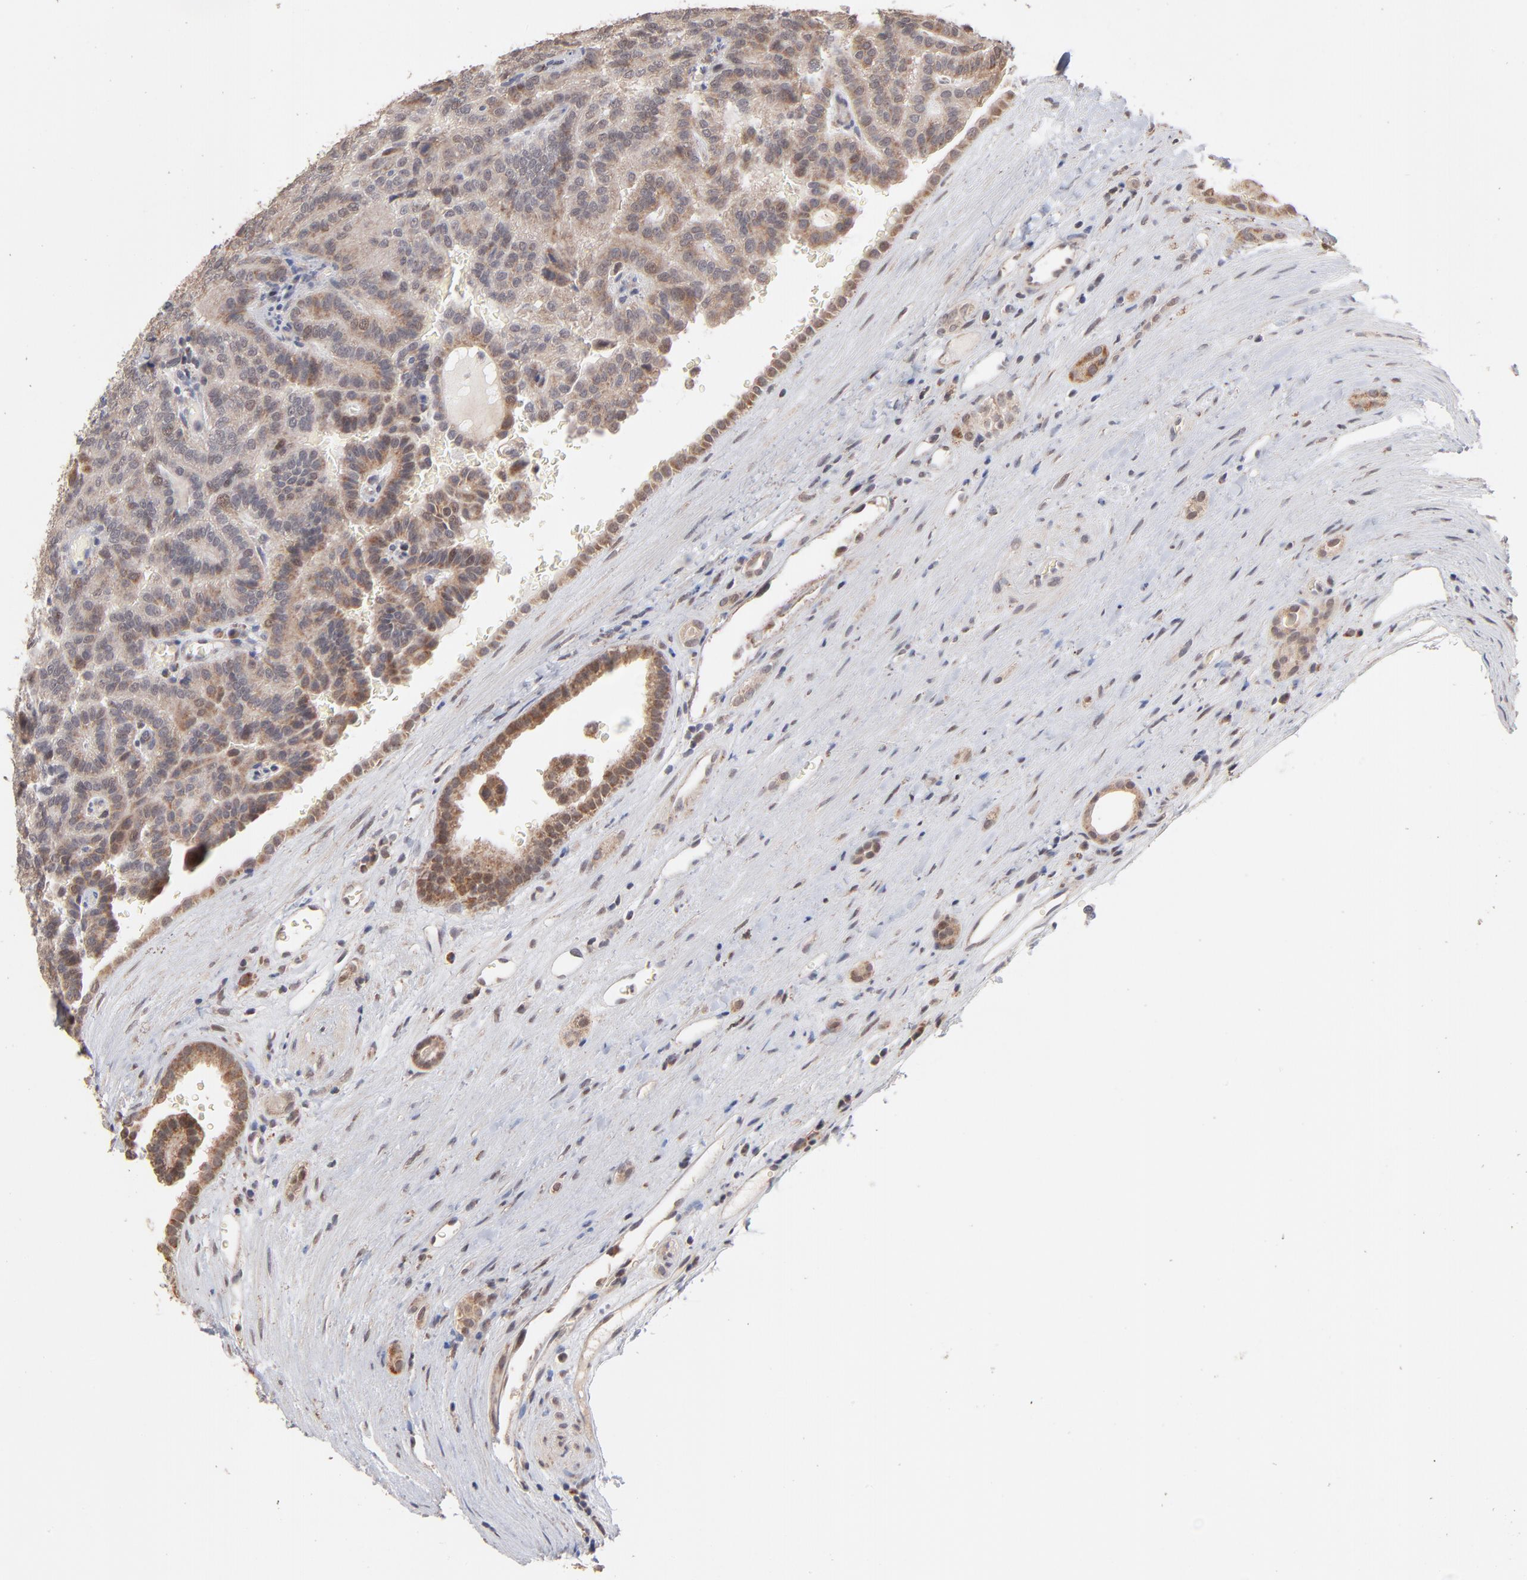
{"staining": {"intensity": "moderate", "quantity": "25%-75%", "location": "cytoplasmic/membranous"}, "tissue": "renal cancer", "cell_type": "Tumor cells", "image_type": "cancer", "snomed": [{"axis": "morphology", "description": "Adenocarcinoma, NOS"}, {"axis": "topography", "description": "Kidney"}], "caption": "Renal cancer stained for a protein displays moderate cytoplasmic/membranous positivity in tumor cells.", "gene": "MSL2", "patient": {"sex": "male", "age": 61}}